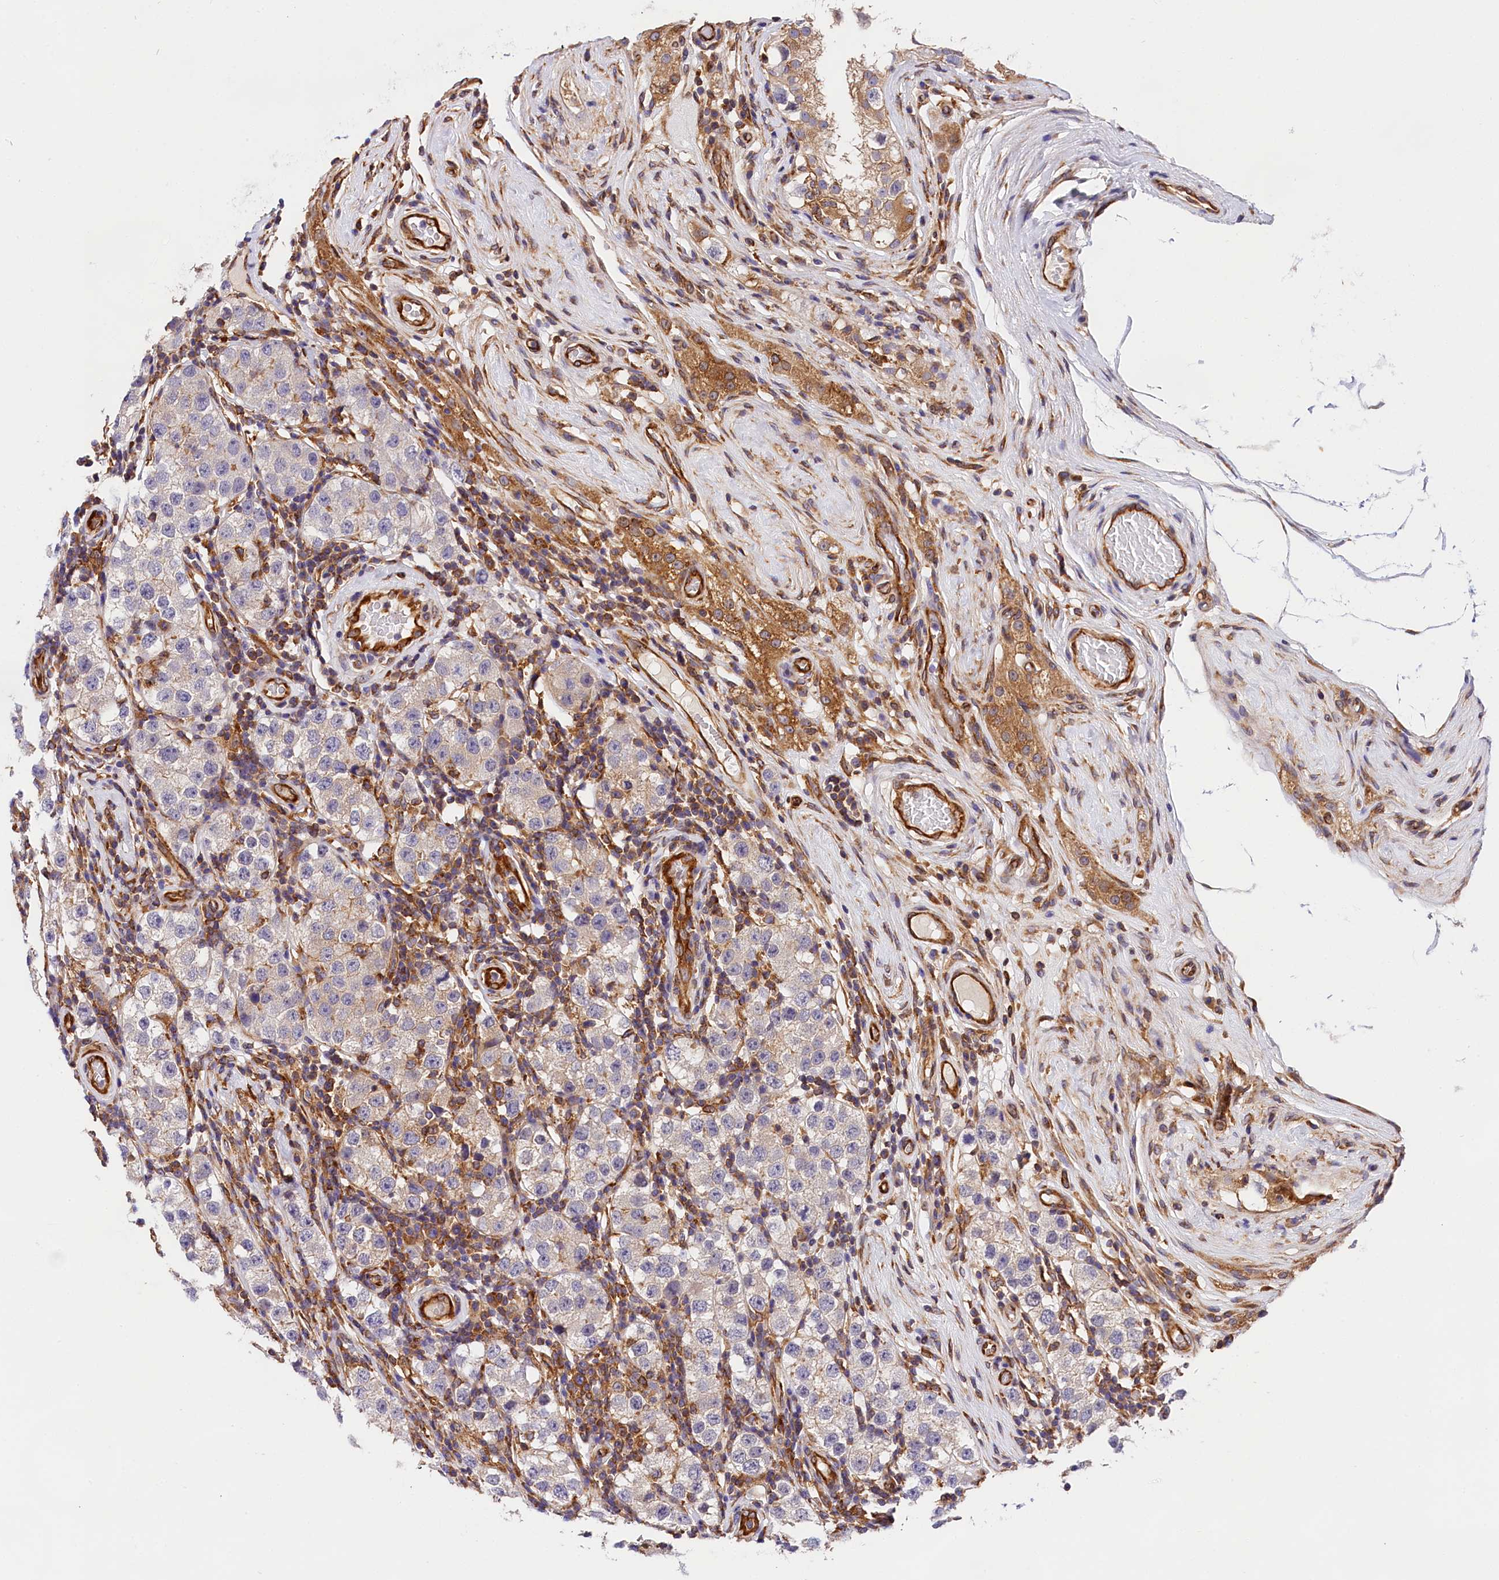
{"staining": {"intensity": "negative", "quantity": "none", "location": "none"}, "tissue": "testis cancer", "cell_type": "Tumor cells", "image_type": "cancer", "snomed": [{"axis": "morphology", "description": "Seminoma, NOS"}, {"axis": "topography", "description": "Testis"}], "caption": "A high-resolution photomicrograph shows IHC staining of testis seminoma, which shows no significant expression in tumor cells.", "gene": "OAS3", "patient": {"sex": "male", "age": 34}}